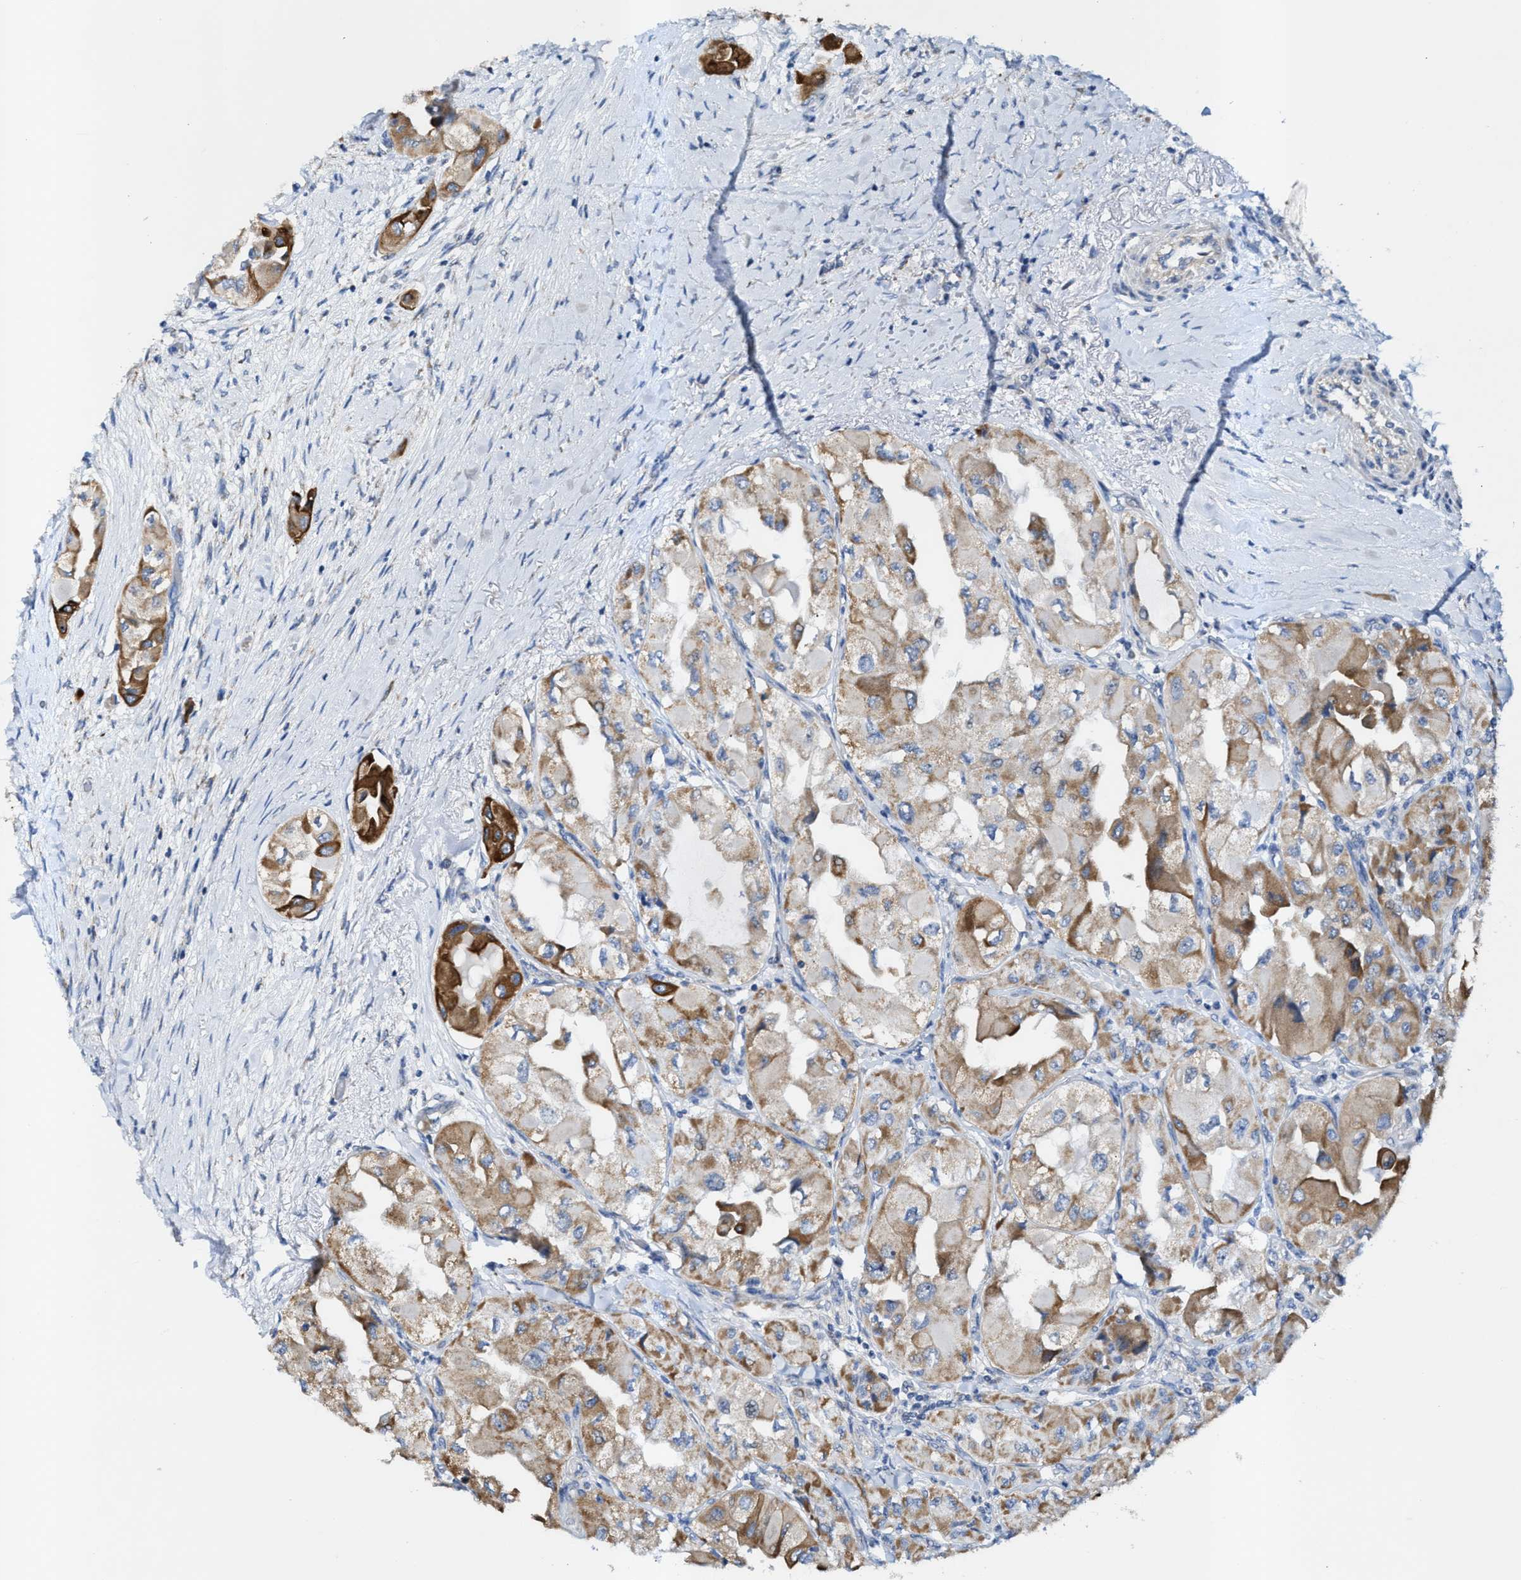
{"staining": {"intensity": "moderate", "quantity": ">75%", "location": "cytoplasmic/membranous"}, "tissue": "thyroid cancer", "cell_type": "Tumor cells", "image_type": "cancer", "snomed": [{"axis": "morphology", "description": "Papillary adenocarcinoma, NOS"}, {"axis": "topography", "description": "Thyroid gland"}], "caption": "The immunohistochemical stain highlights moderate cytoplasmic/membranous expression in tumor cells of papillary adenocarcinoma (thyroid) tissue.", "gene": "JAG1", "patient": {"sex": "female", "age": 59}}